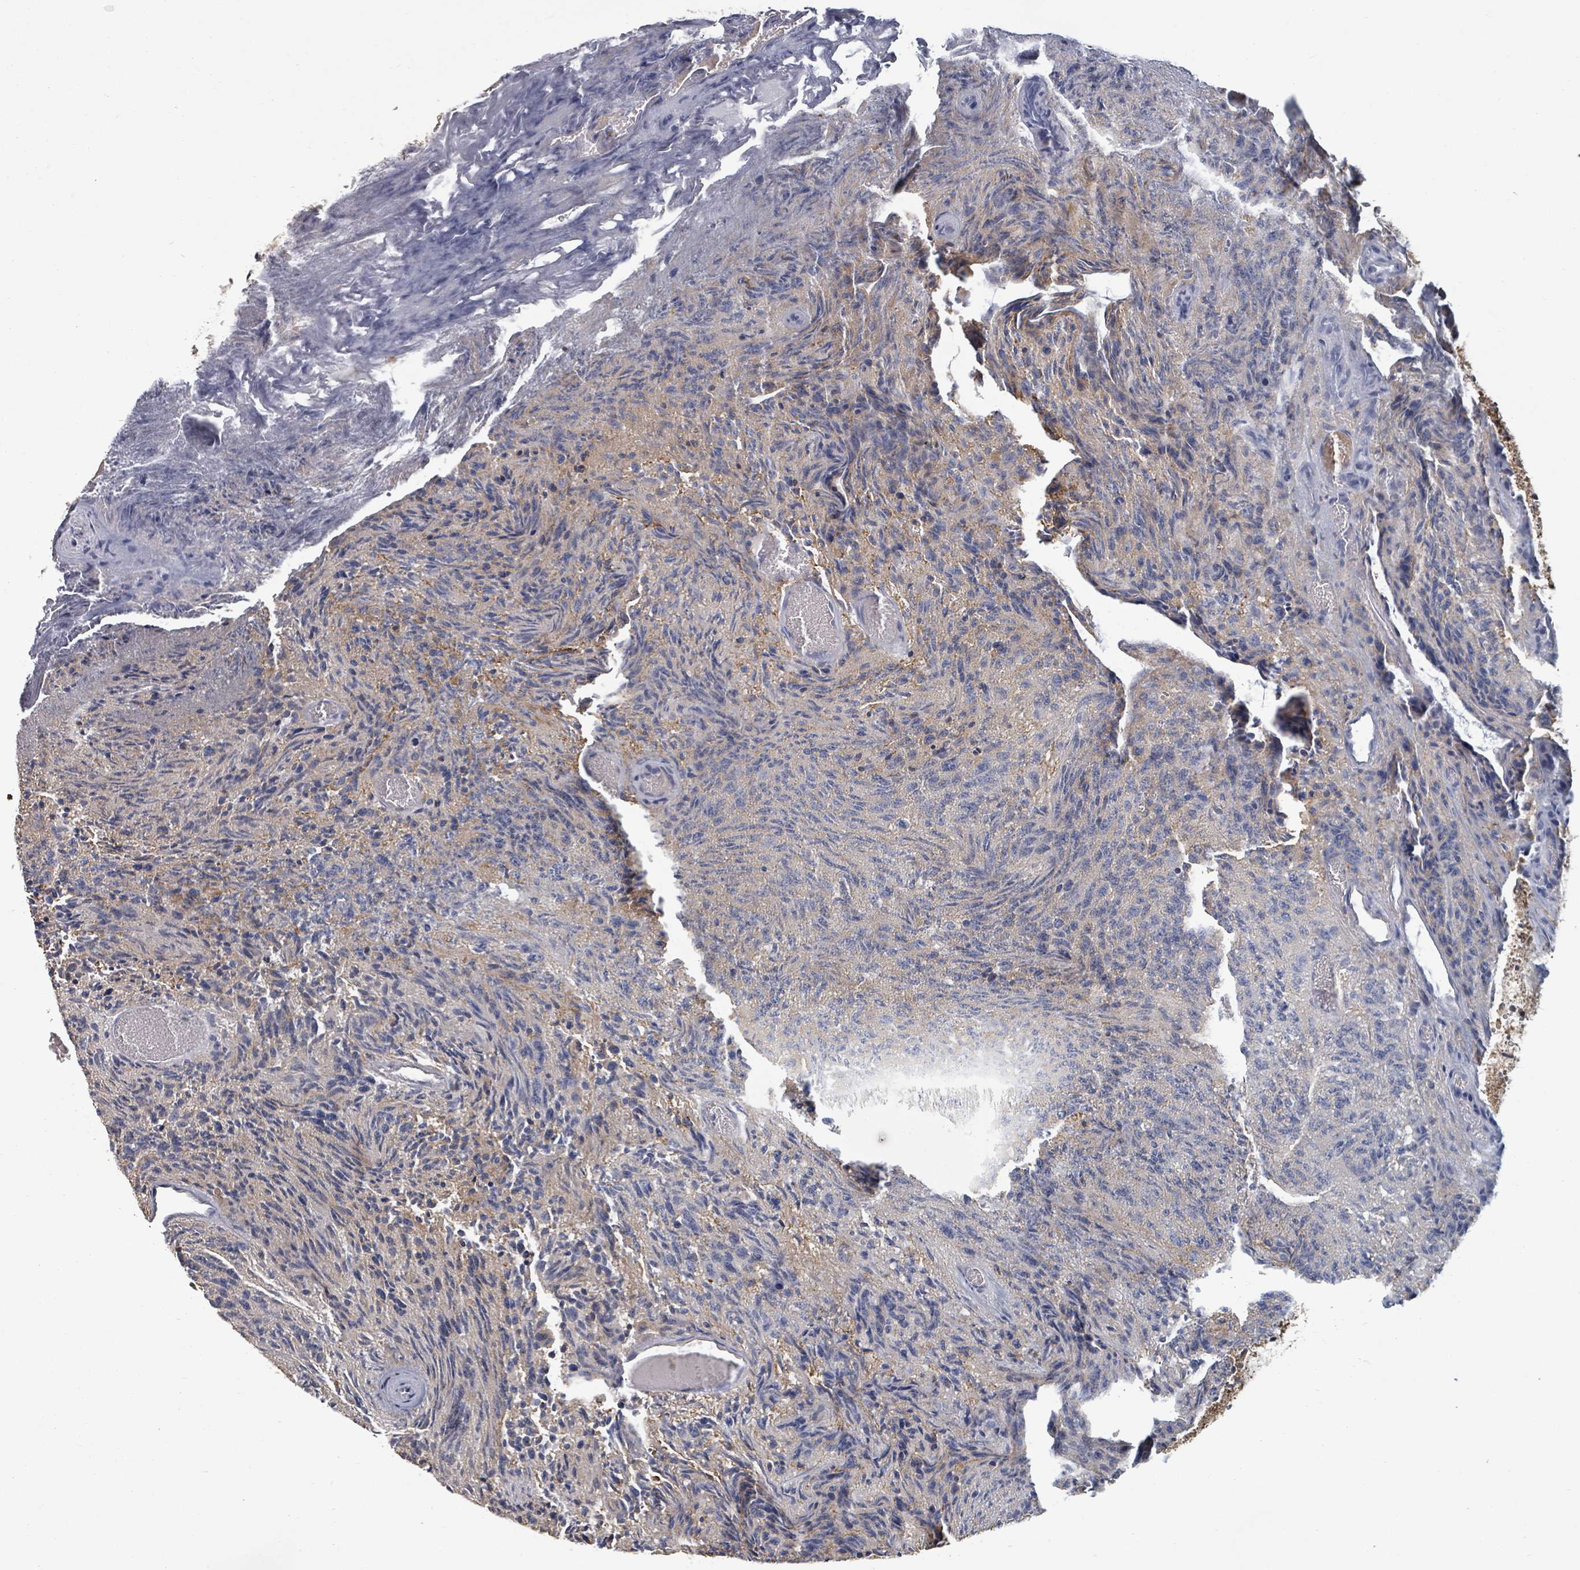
{"staining": {"intensity": "moderate", "quantity": "<25%", "location": "cytoplasmic/membranous"}, "tissue": "glioma", "cell_type": "Tumor cells", "image_type": "cancer", "snomed": [{"axis": "morphology", "description": "Glioma, malignant, High grade"}, {"axis": "topography", "description": "Brain"}], "caption": "This is a micrograph of IHC staining of malignant glioma (high-grade), which shows moderate positivity in the cytoplasmic/membranous of tumor cells.", "gene": "GABBR1", "patient": {"sex": "male", "age": 36}}